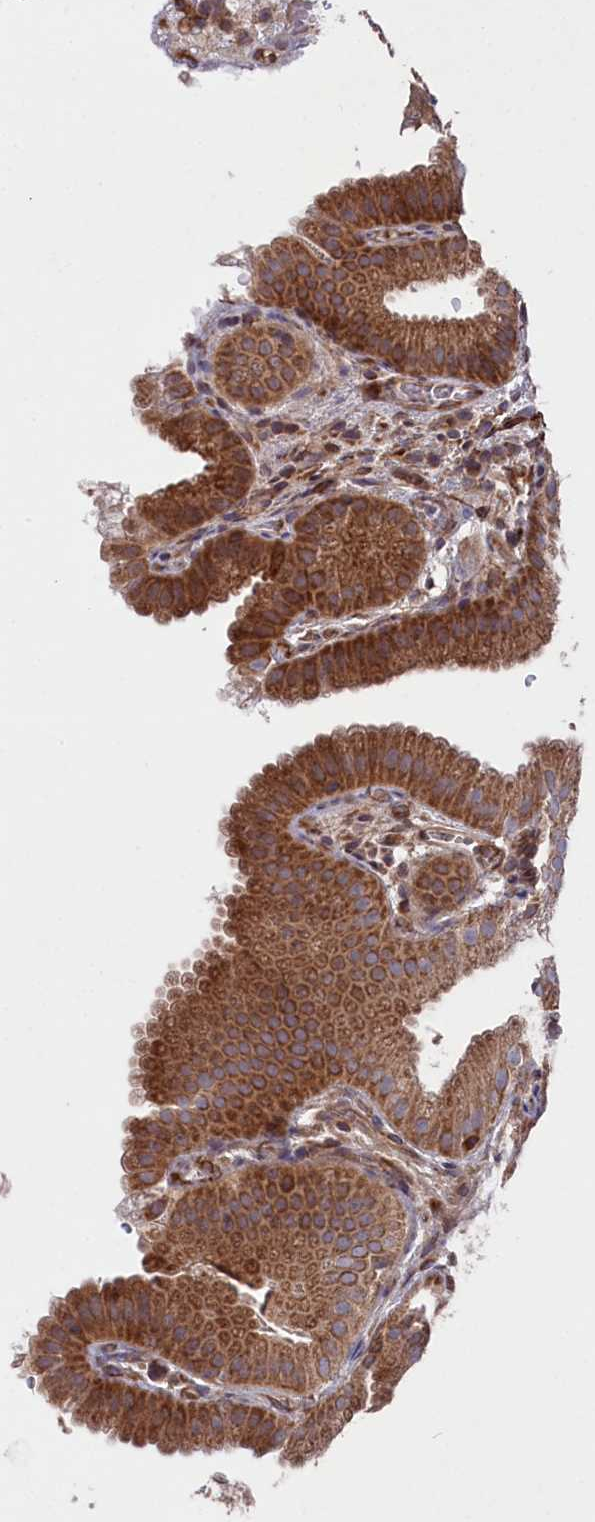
{"staining": {"intensity": "strong", "quantity": ">75%", "location": "cytoplasmic/membranous"}, "tissue": "gallbladder", "cell_type": "Glandular cells", "image_type": "normal", "snomed": [{"axis": "morphology", "description": "Normal tissue, NOS"}, {"axis": "topography", "description": "Gallbladder"}], "caption": "Immunohistochemical staining of benign human gallbladder exhibits >75% levels of strong cytoplasmic/membranous protein expression in approximately >75% of glandular cells.", "gene": "MTPAP", "patient": {"sex": "female", "age": 30}}